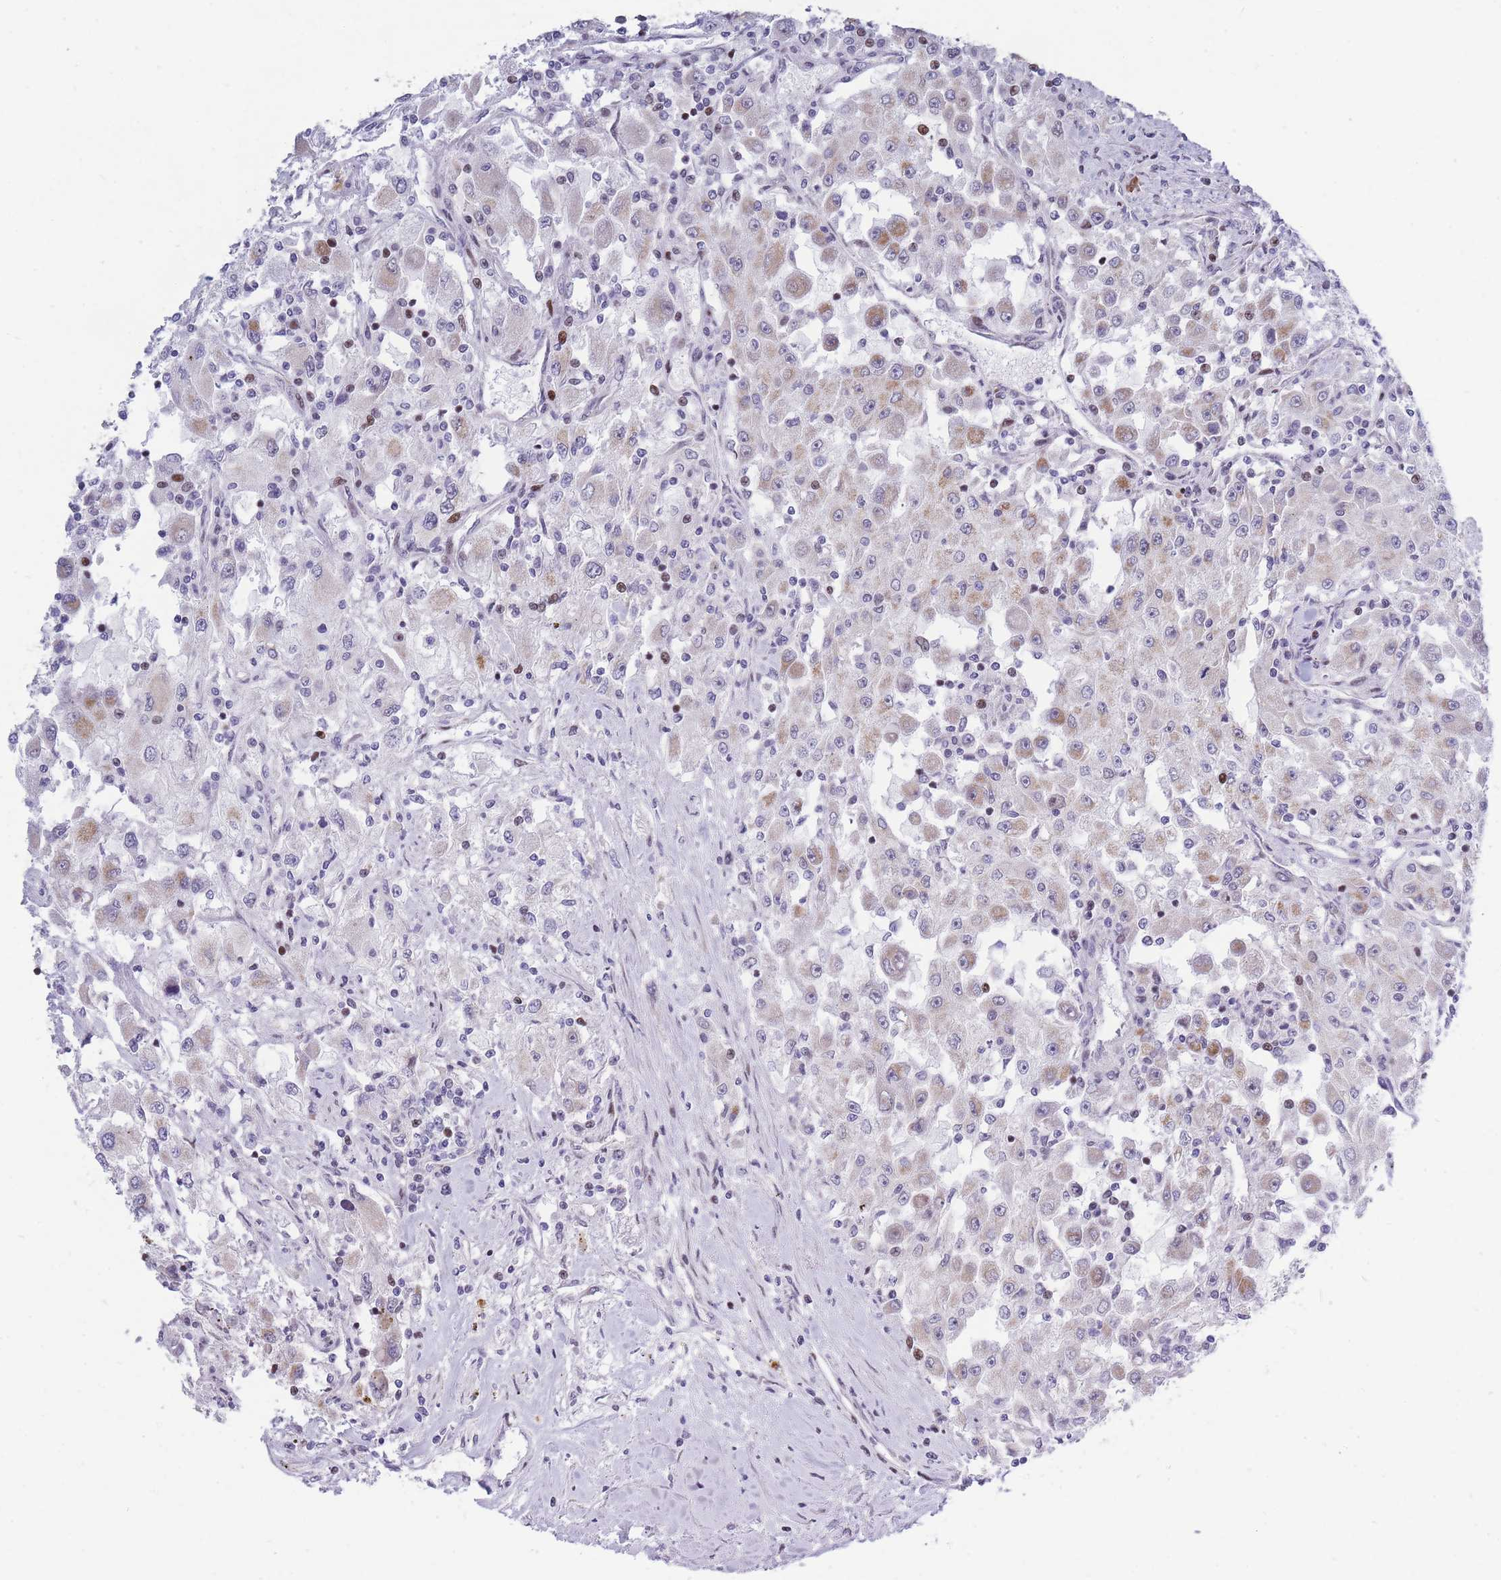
{"staining": {"intensity": "moderate", "quantity": "<25%", "location": "cytoplasmic/membranous"}, "tissue": "renal cancer", "cell_type": "Tumor cells", "image_type": "cancer", "snomed": [{"axis": "morphology", "description": "Adenocarcinoma, NOS"}, {"axis": "topography", "description": "Kidney"}], "caption": "Brown immunohistochemical staining in adenocarcinoma (renal) demonstrates moderate cytoplasmic/membranous positivity in approximately <25% of tumor cells. The staining was performed using DAB, with brown indicating positive protein expression. Nuclei are stained blue with hematoxylin.", "gene": "MOB4", "patient": {"sex": "female", "age": 67}}